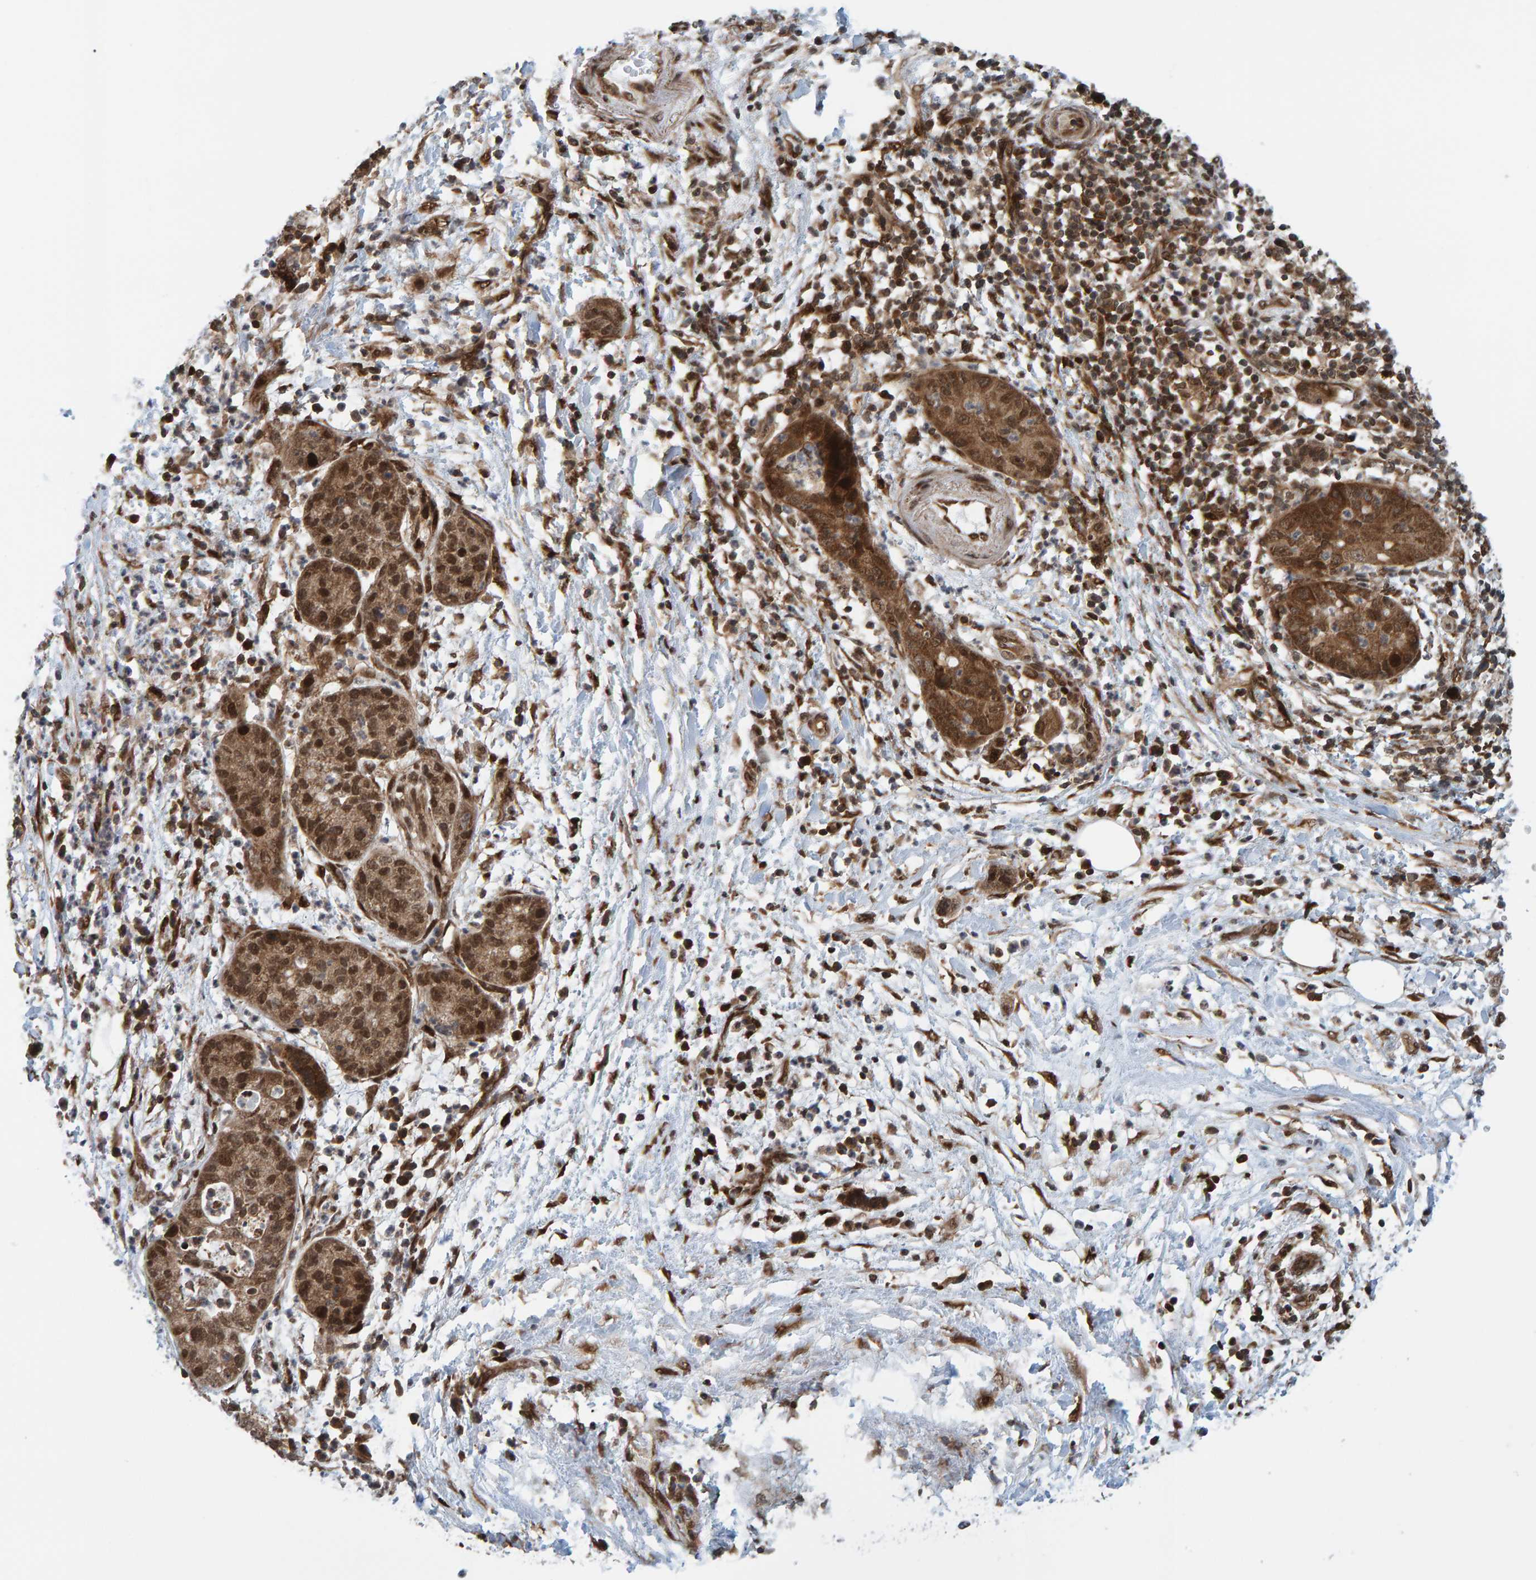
{"staining": {"intensity": "moderate", "quantity": ">75%", "location": "cytoplasmic/membranous,nuclear"}, "tissue": "pancreatic cancer", "cell_type": "Tumor cells", "image_type": "cancer", "snomed": [{"axis": "morphology", "description": "Adenocarcinoma, NOS"}, {"axis": "topography", "description": "Pancreas"}], "caption": "Immunohistochemical staining of human pancreatic cancer (adenocarcinoma) displays medium levels of moderate cytoplasmic/membranous and nuclear protein positivity in approximately >75% of tumor cells. The staining was performed using DAB (3,3'-diaminobenzidine), with brown indicating positive protein expression. Nuclei are stained blue with hematoxylin.", "gene": "ZNF366", "patient": {"sex": "female", "age": 78}}